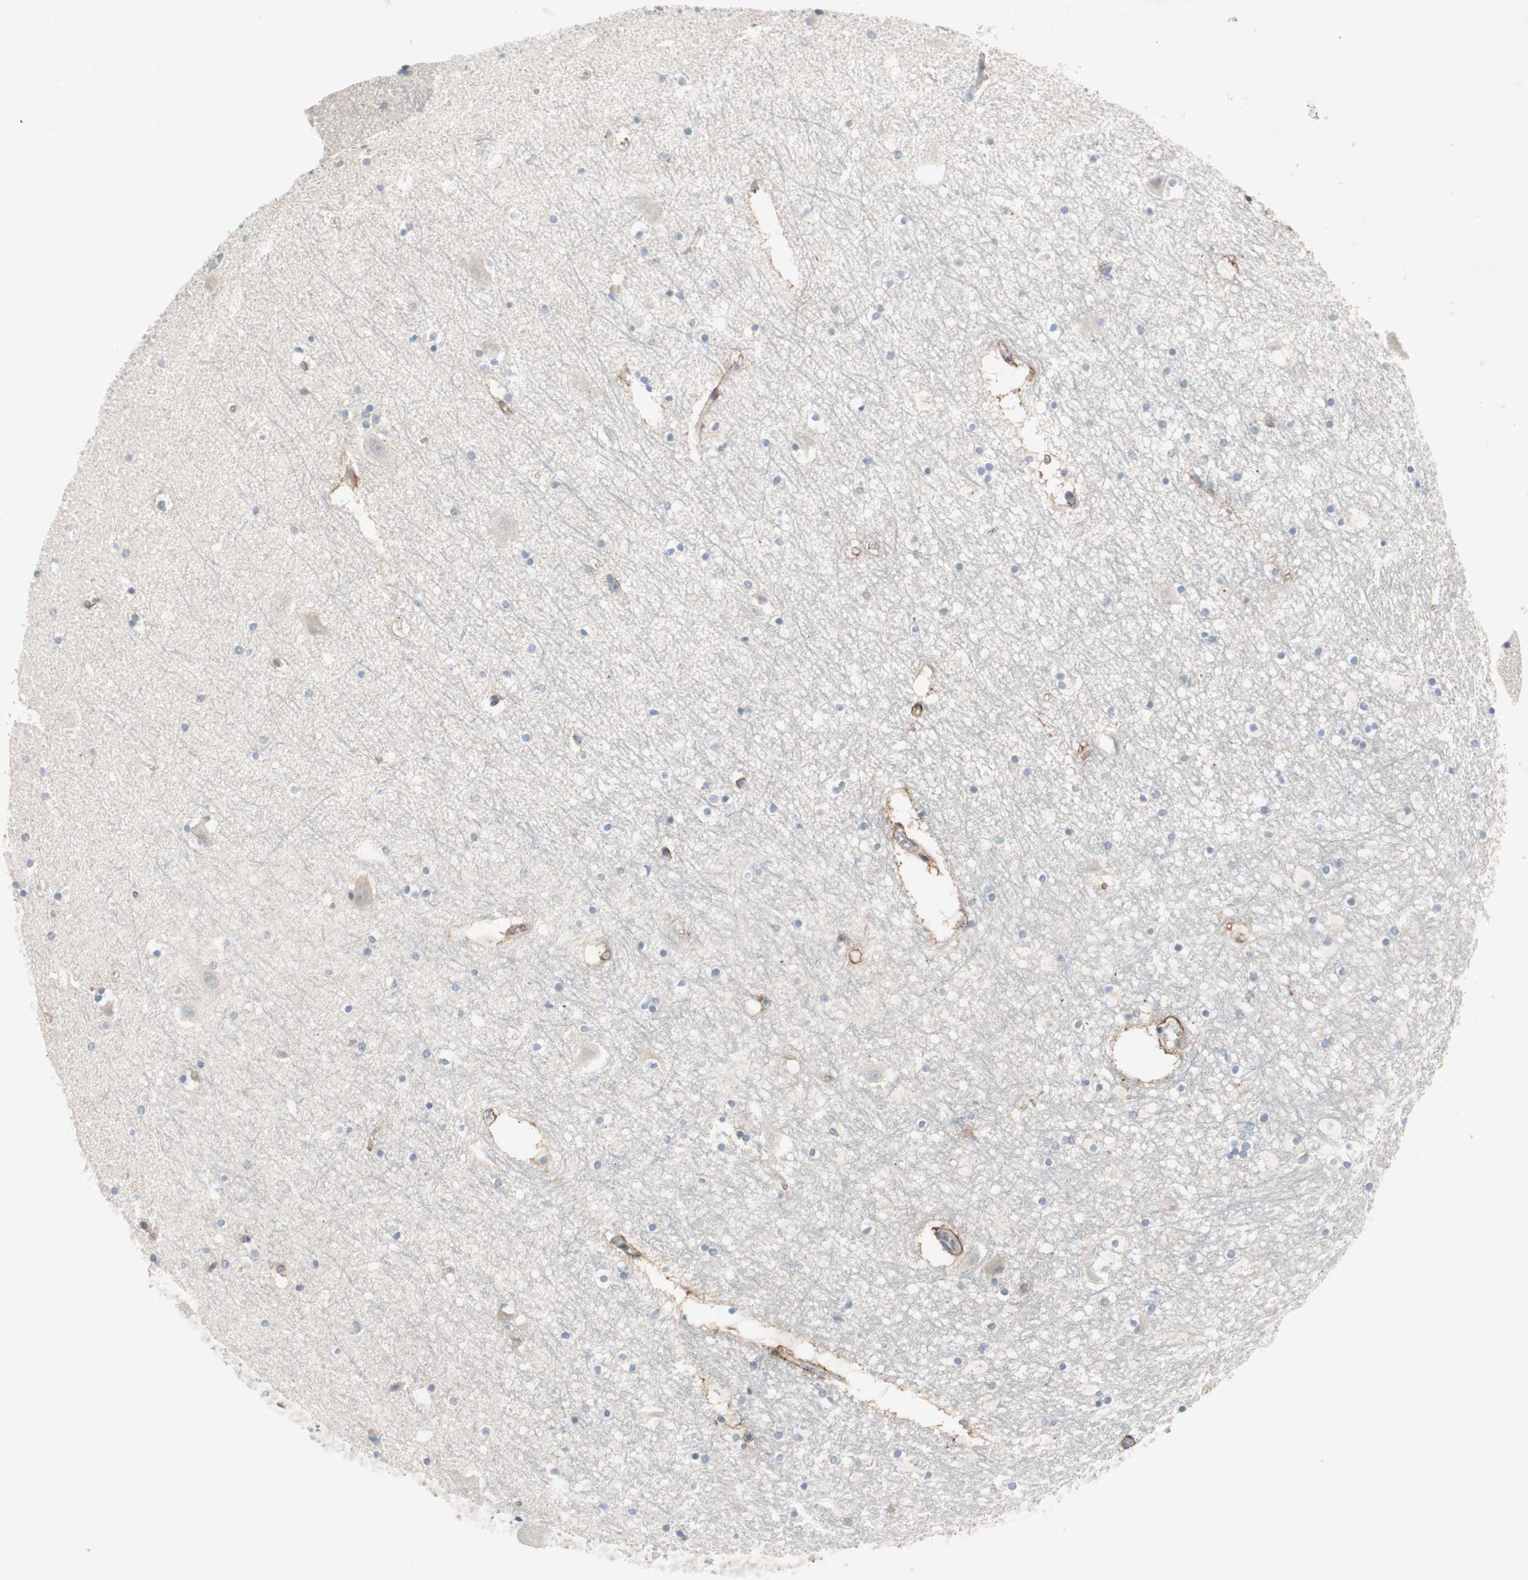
{"staining": {"intensity": "negative", "quantity": "none", "location": "none"}, "tissue": "hippocampus", "cell_type": "Glial cells", "image_type": "normal", "snomed": [{"axis": "morphology", "description": "Normal tissue, NOS"}, {"axis": "topography", "description": "Hippocampus"}], "caption": "A high-resolution histopathology image shows immunohistochemistry staining of benign hippocampus, which shows no significant expression in glial cells.", "gene": "ITGB4", "patient": {"sex": "male", "age": 45}}